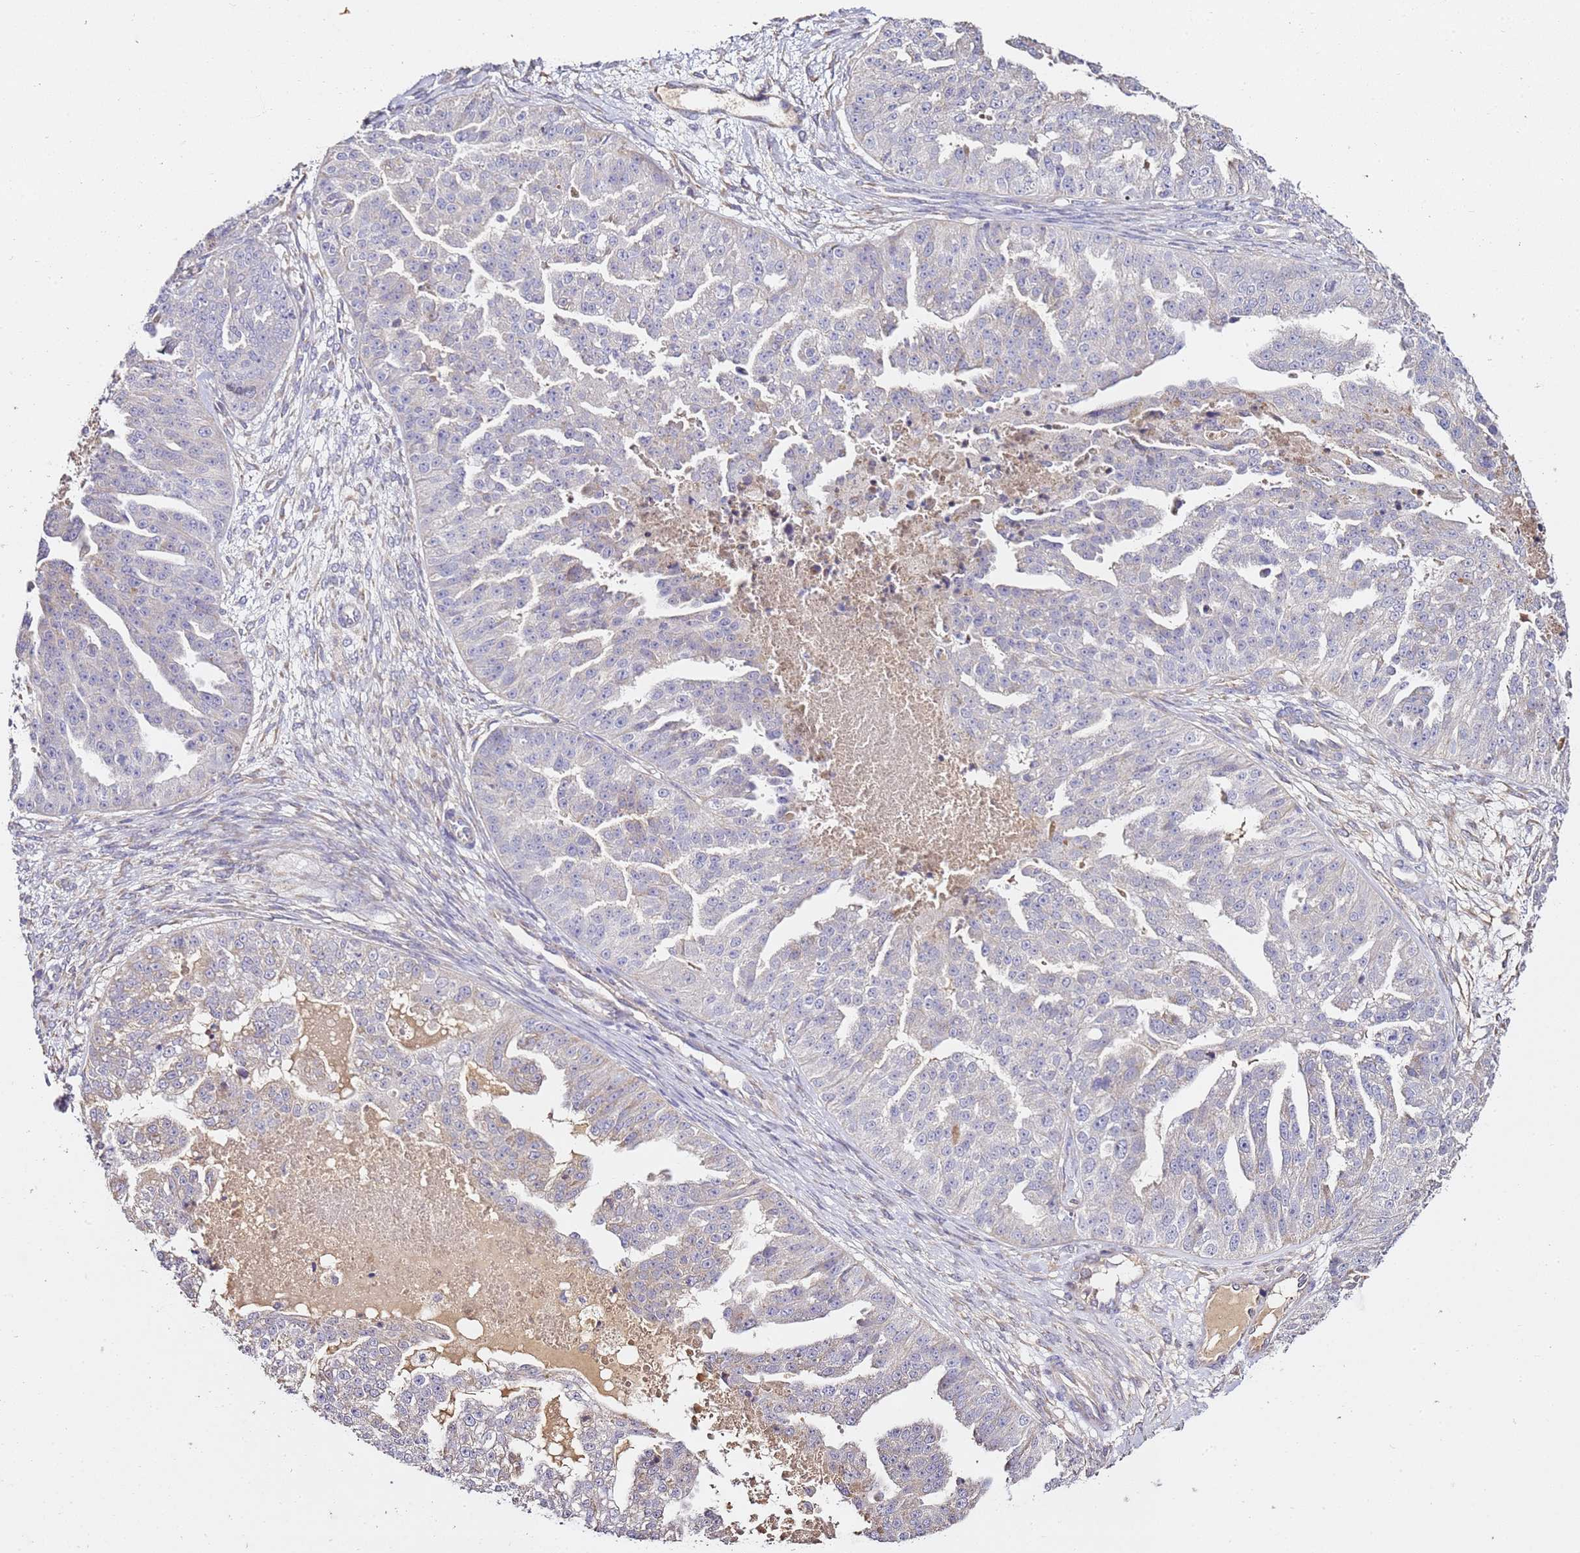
{"staining": {"intensity": "negative", "quantity": "none", "location": "none"}, "tissue": "ovarian cancer", "cell_type": "Tumor cells", "image_type": "cancer", "snomed": [{"axis": "morphology", "description": "Cystadenocarcinoma, serous, NOS"}, {"axis": "topography", "description": "Ovary"}], "caption": "The IHC micrograph has no significant staining in tumor cells of ovarian serous cystadenocarcinoma tissue.", "gene": "OR2B11", "patient": {"sex": "female", "age": 58}}